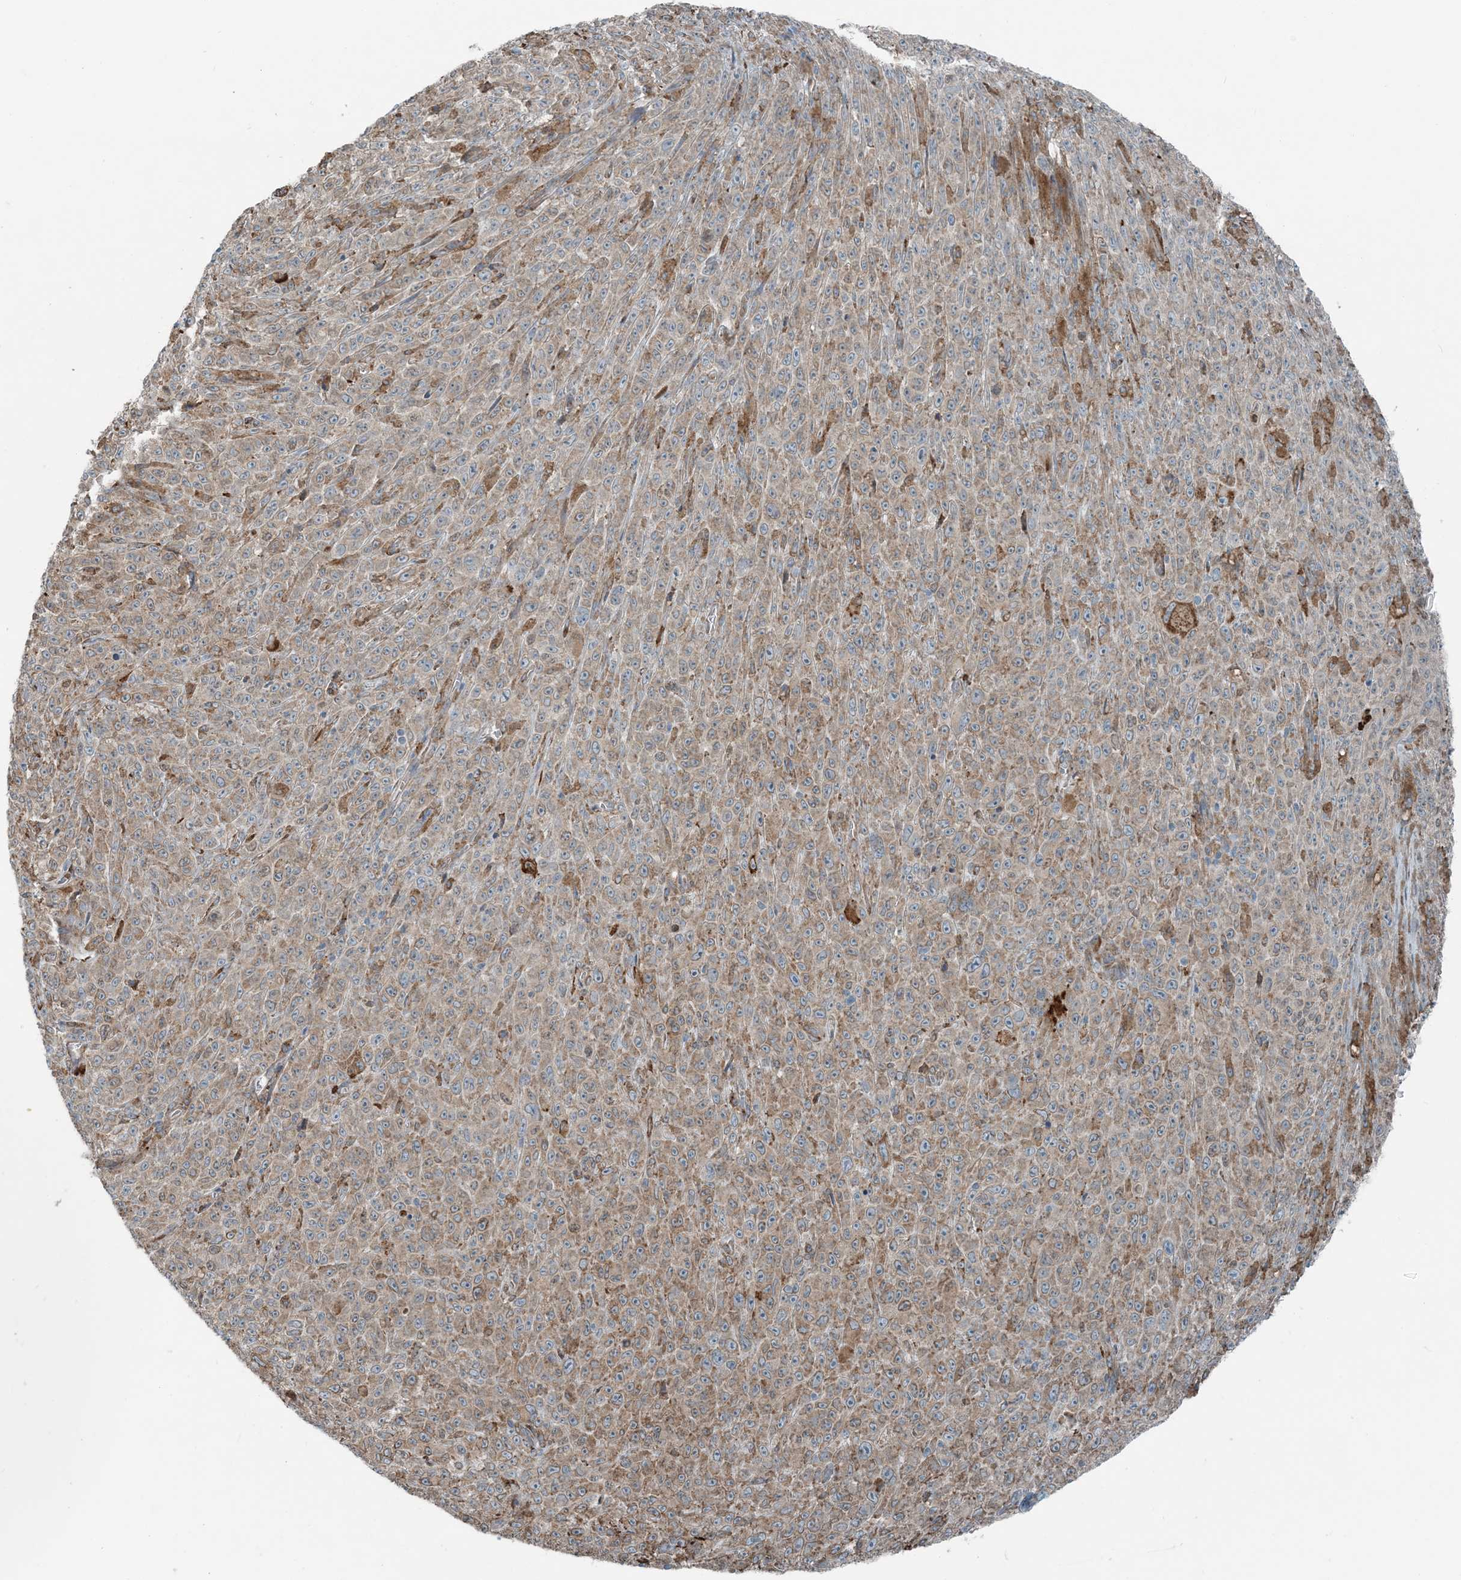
{"staining": {"intensity": "weak", "quantity": ">75%", "location": "cytoplasmic/membranous"}, "tissue": "melanoma", "cell_type": "Tumor cells", "image_type": "cancer", "snomed": [{"axis": "morphology", "description": "Malignant melanoma, NOS"}, {"axis": "topography", "description": "Skin"}], "caption": "An image showing weak cytoplasmic/membranous expression in about >75% of tumor cells in malignant melanoma, as visualized by brown immunohistochemical staining.", "gene": "CERKL", "patient": {"sex": "female", "age": 82}}